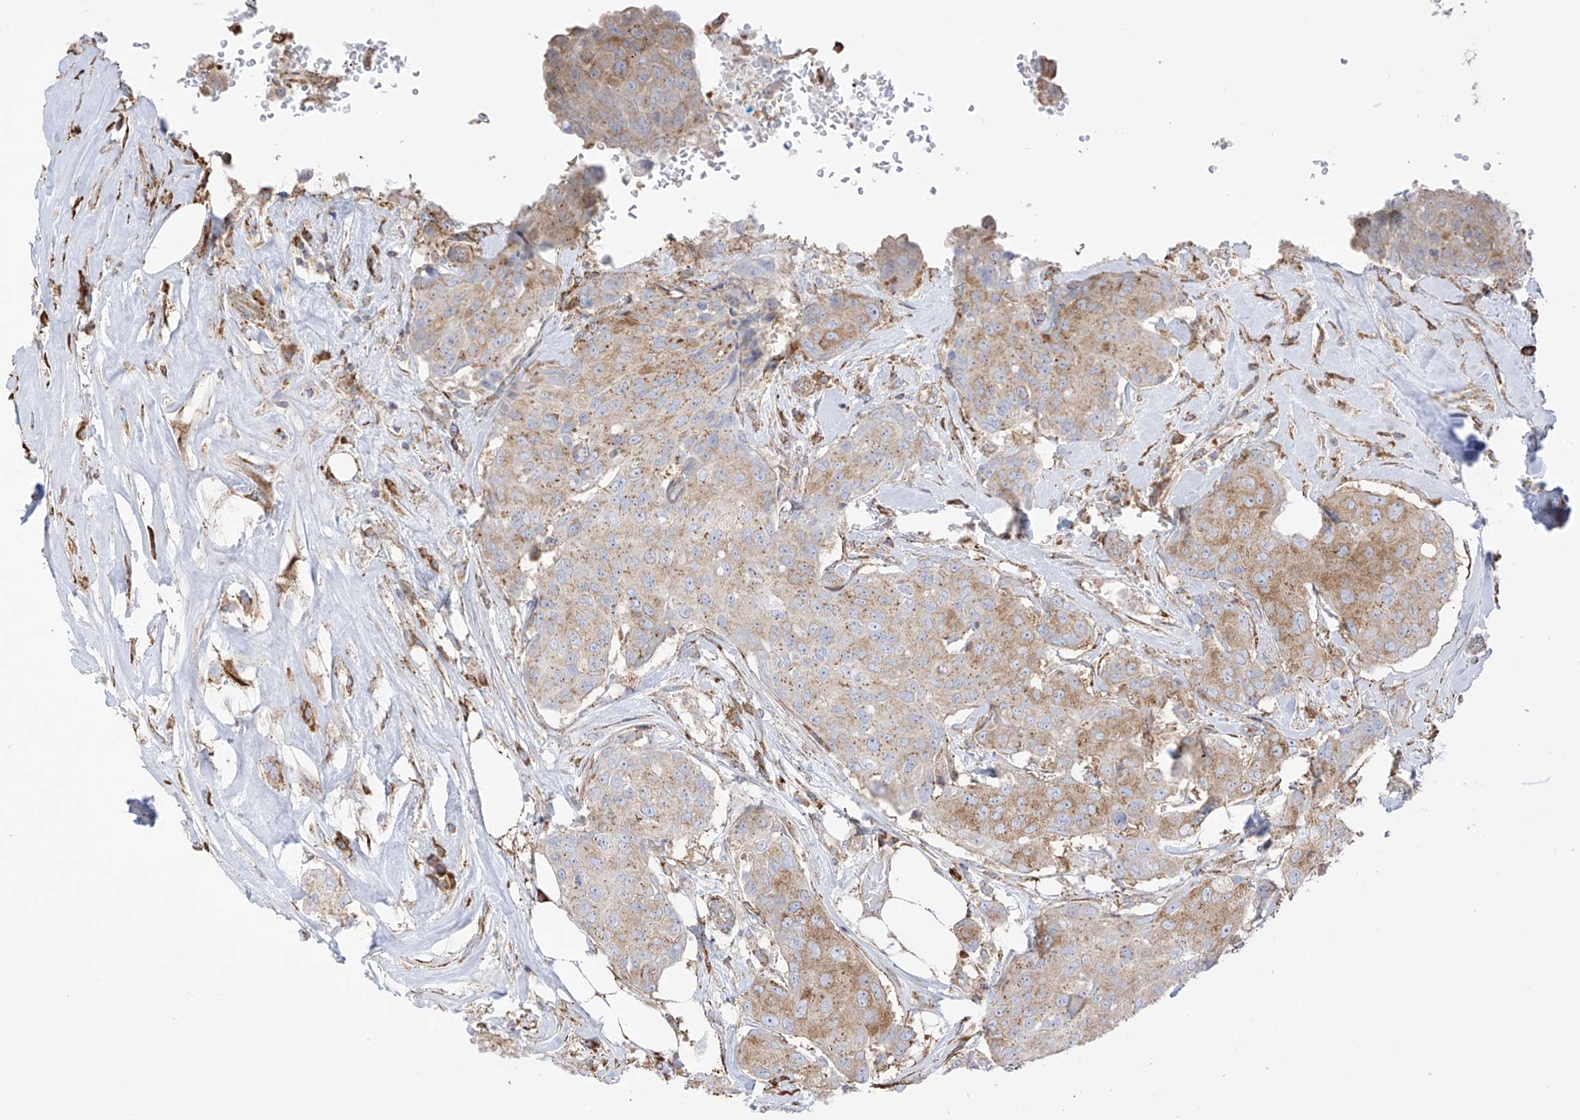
{"staining": {"intensity": "moderate", "quantity": ">75%", "location": "cytoplasmic/membranous"}, "tissue": "breast cancer", "cell_type": "Tumor cells", "image_type": "cancer", "snomed": [{"axis": "morphology", "description": "Duct carcinoma"}, {"axis": "topography", "description": "Breast"}], "caption": "Immunohistochemistry (IHC) of breast cancer demonstrates medium levels of moderate cytoplasmic/membranous positivity in about >75% of tumor cells.", "gene": "XKR3", "patient": {"sex": "female", "age": 80}}